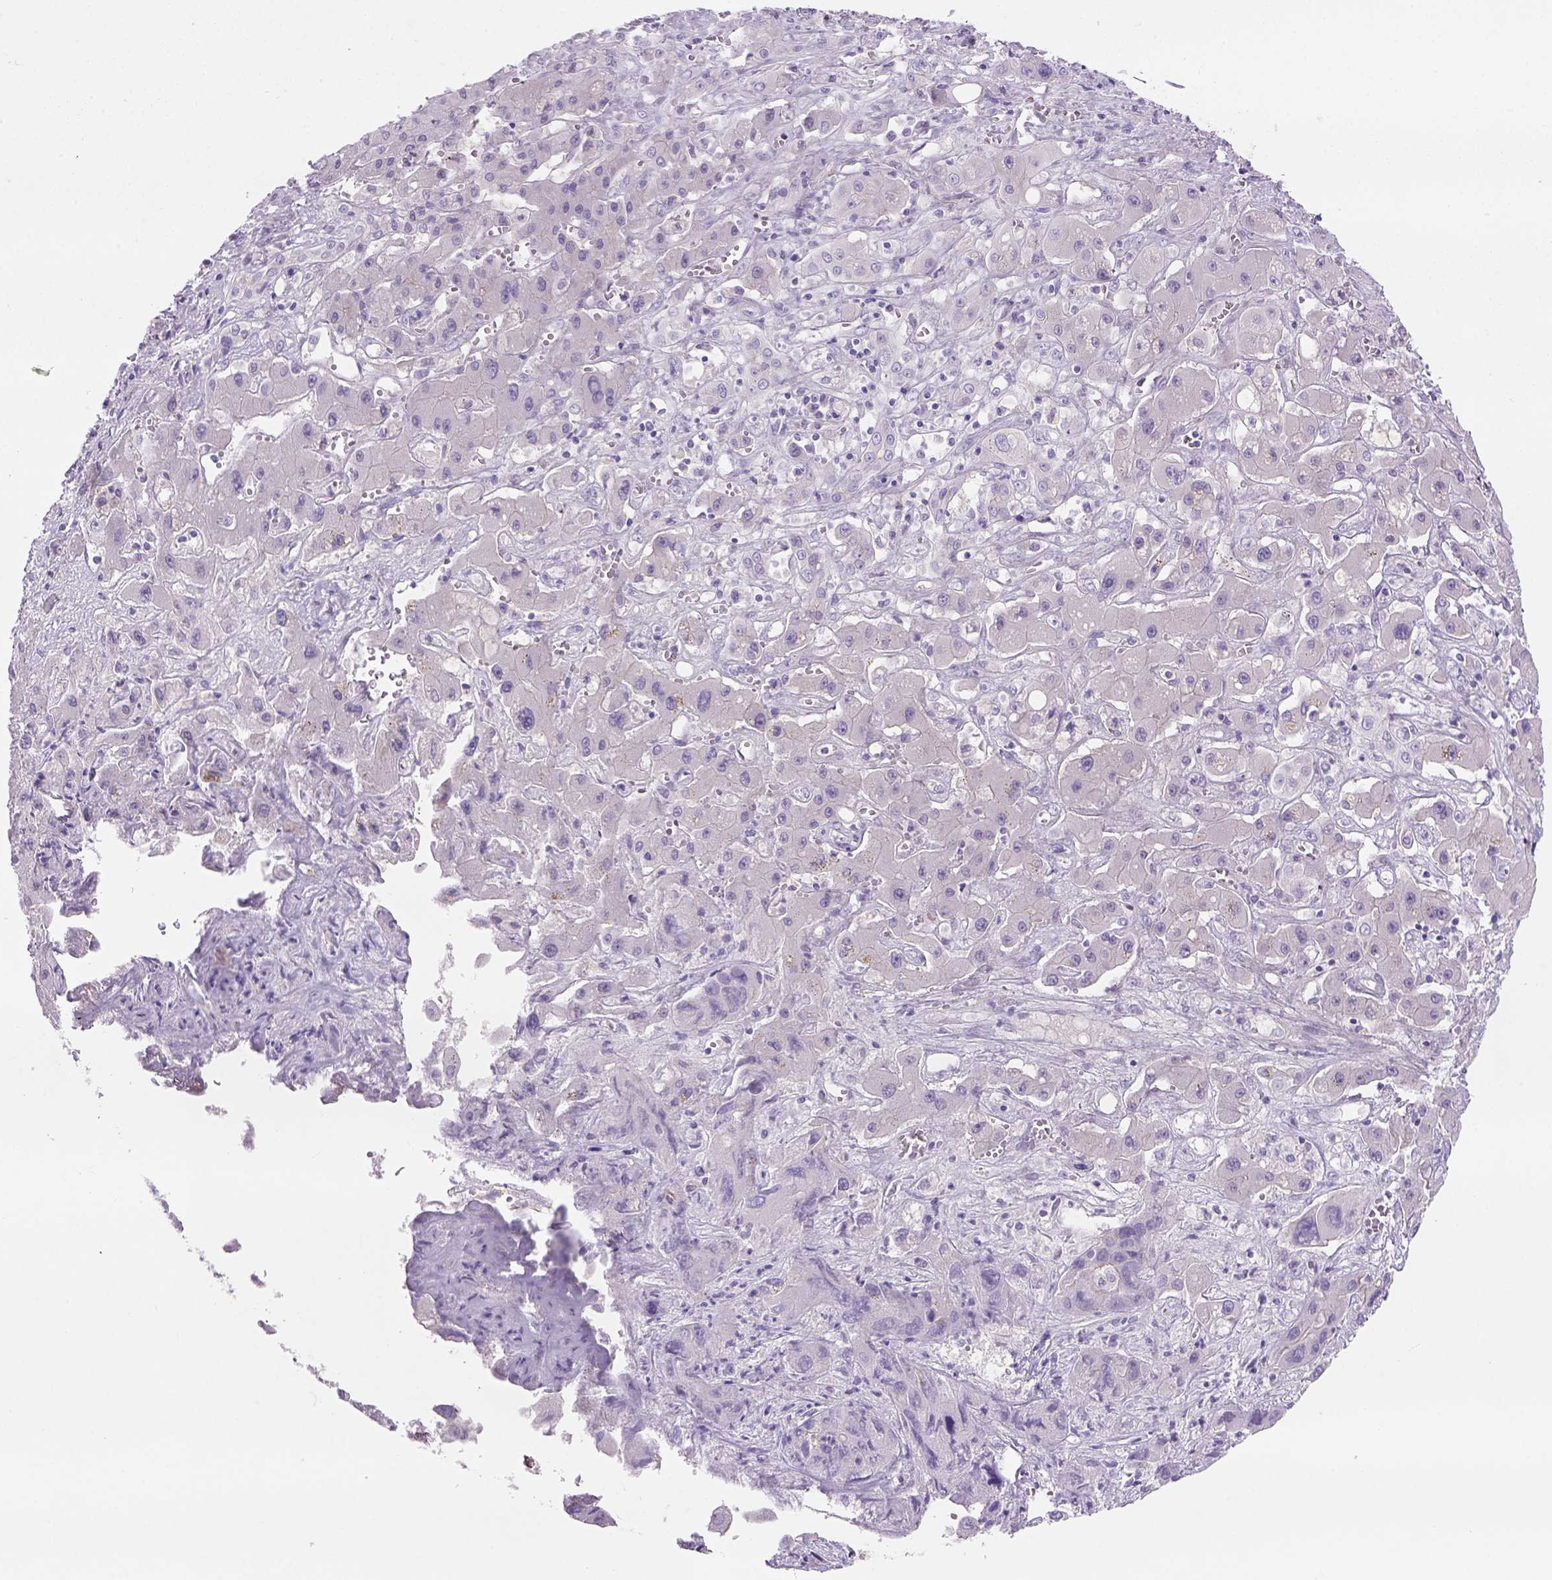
{"staining": {"intensity": "negative", "quantity": "none", "location": "none"}, "tissue": "liver cancer", "cell_type": "Tumor cells", "image_type": "cancer", "snomed": [{"axis": "morphology", "description": "Cholangiocarcinoma"}, {"axis": "topography", "description": "Liver"}], "caption": "Immunohistochemical staining of human liver cancer (cholangiocarcinoma) exhibits no significant positivity in tumor cells. (DAB (3,3'-diaminobenzidine) immunohistochemistry with hematoxylin counter stain).", "gene": "TENM4", "patient": {"sex": "male", "age": 67}}